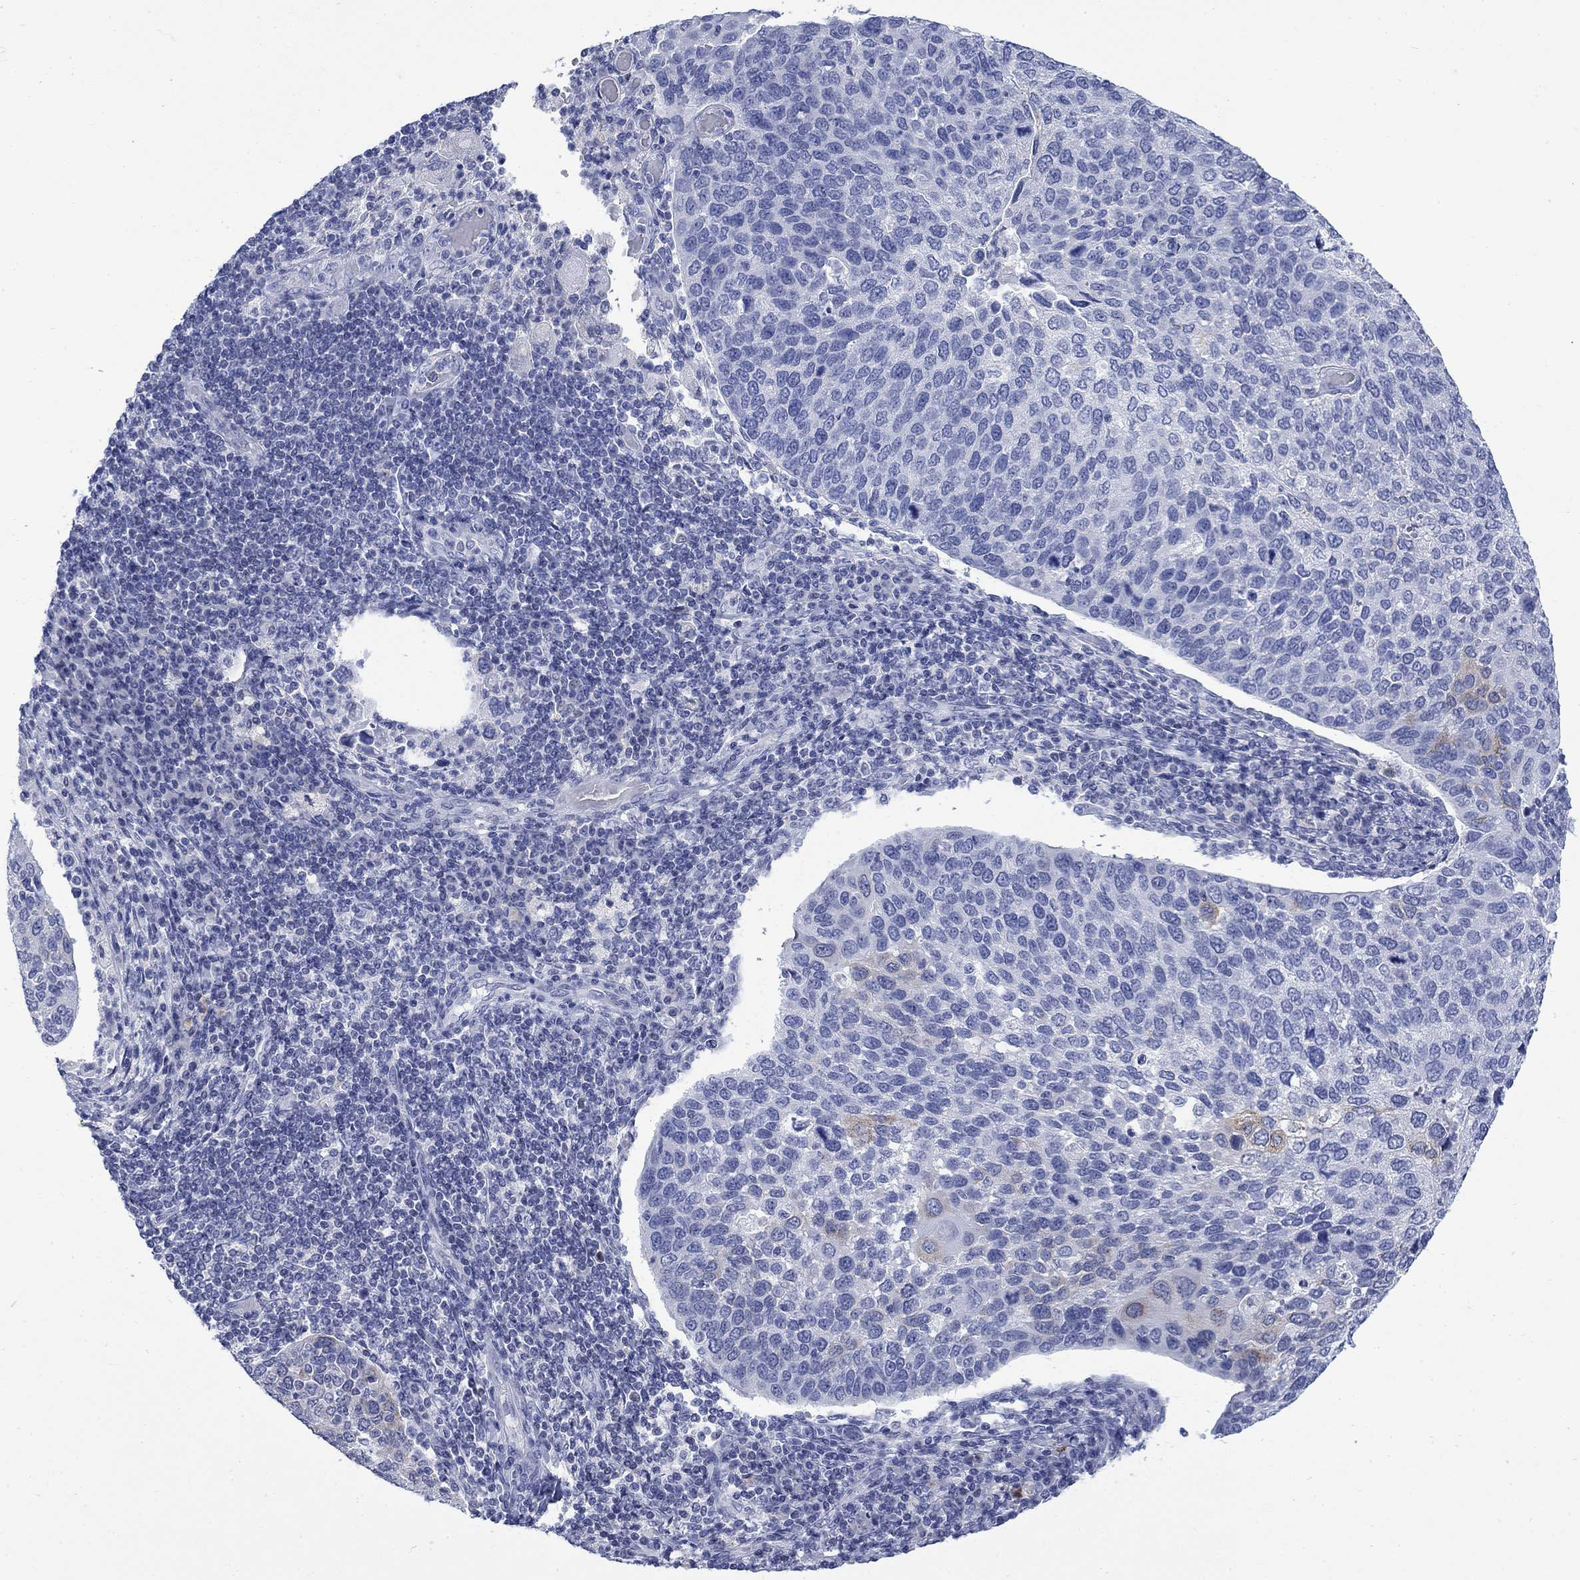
{"staining": {"intensity": "moderate", "quantity": "<25%", "location": "cytoplasmic/membranous"}, "tissue": "cervical cancer", "cell_type": "Tumor cells", "image_type": "cancer", "snomed": [{"axis": "morphology", "description": "Squamous cell carcinoma, NOS"}, {"axis": "topography", "description": "Cervix"}], "caption": "Cervical squamous cell carcinoma stained with IHC displays moderate cytoplasmic/membranous positivity in about <25% of tumor cells.", "gene": "IGF2BP3", "patient": {"sex": "female", "age": 54}}